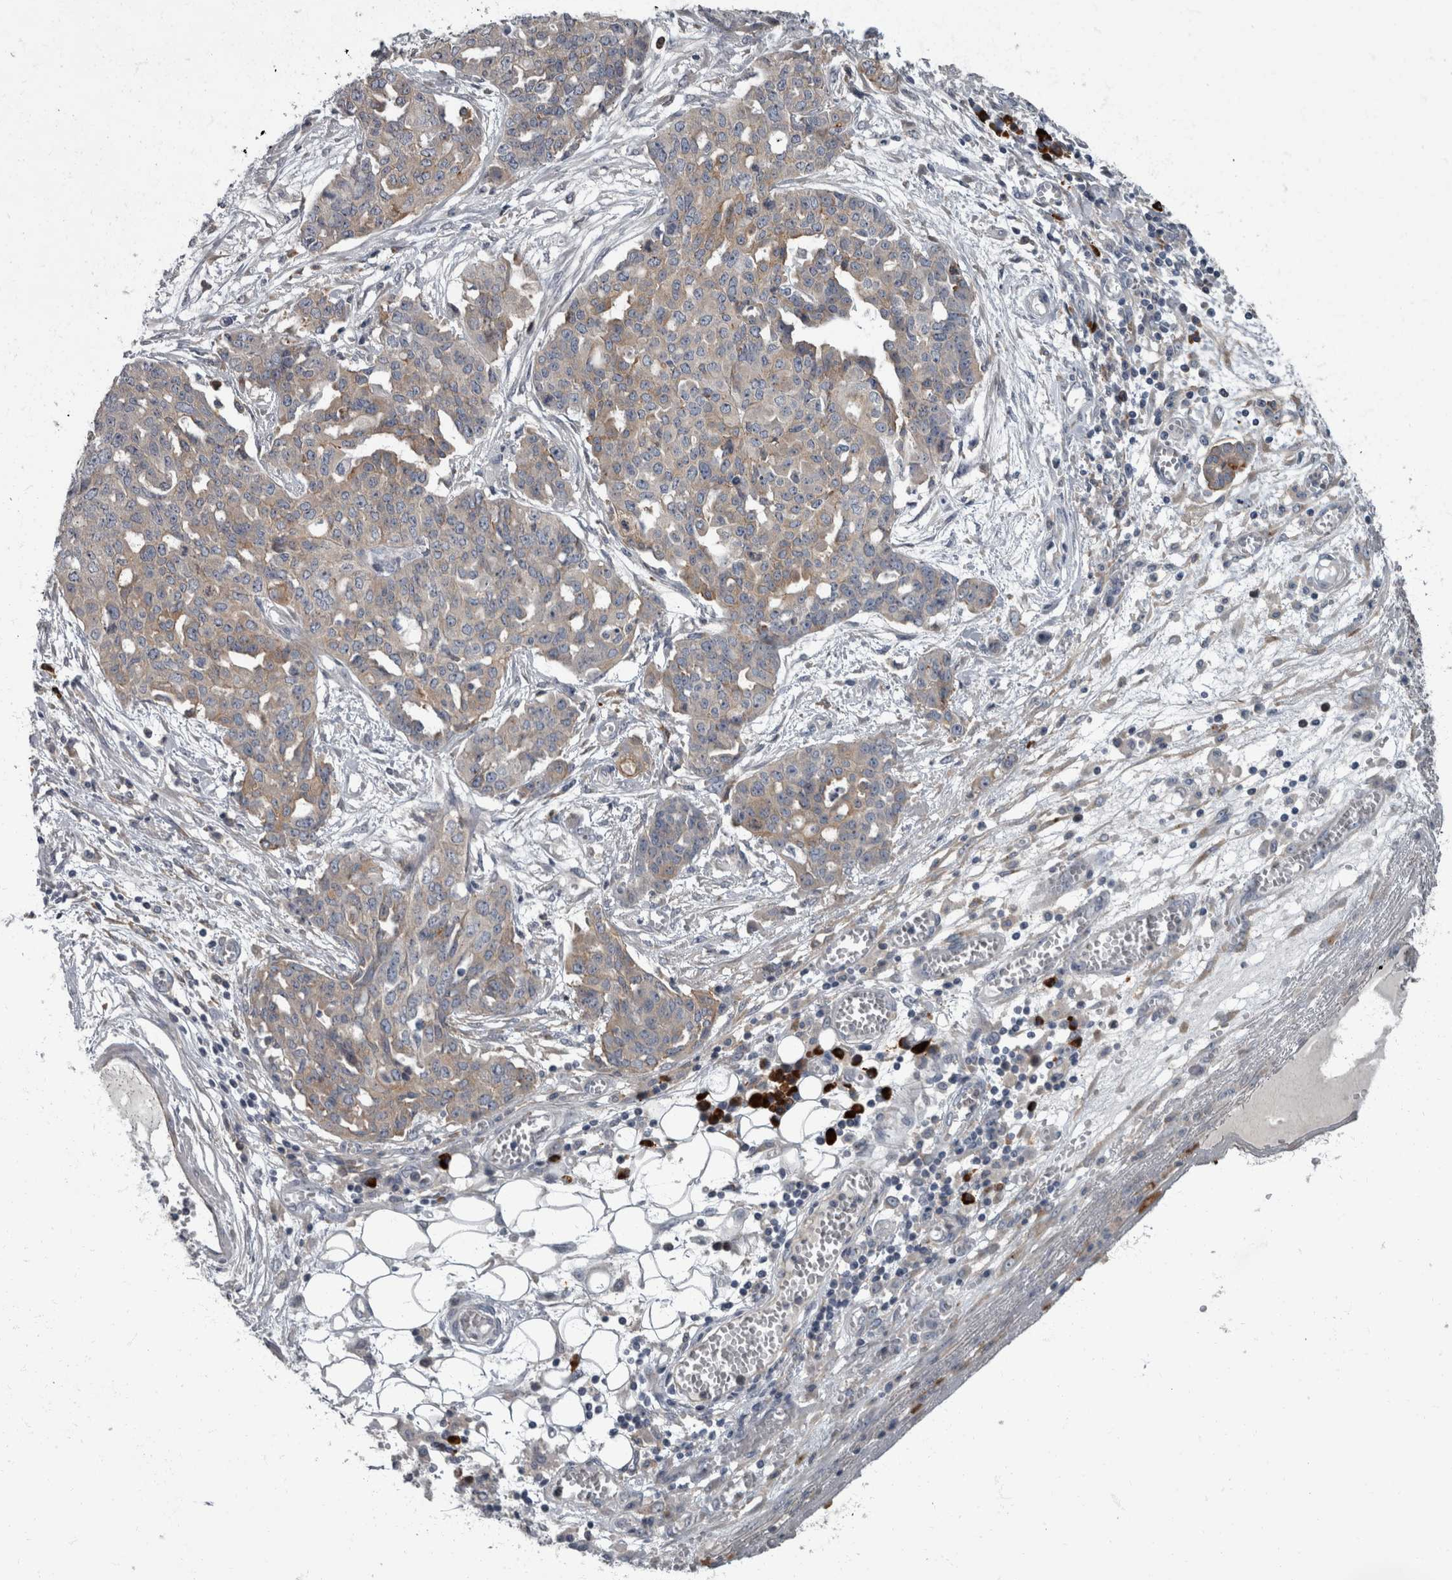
{"staining": {"intensity": "weak", "quantity": ">75%", "location": "cytoplasmic/membranous"}, "tissue": "ovarian cancer", "cell_type": "Tumor cells", "image_type": "cancer", "snomed": [{"axis": "morphology", "description": "Cystadenocarcinoma, serous, NOS"}, {"axis": "topography", "description": "Soft tissue"}, {"axis": "topography", "description": "Ovary"}], "caption": "Brown immunohistochemical staining in serous cystadenocarcinoma (ovarian) reveals weak cytoplasmic/membranous staining in approximately >75% of tumor cells.", "gene": "CDC42BPG", "patient": {"sex": "female", "age": 57}}